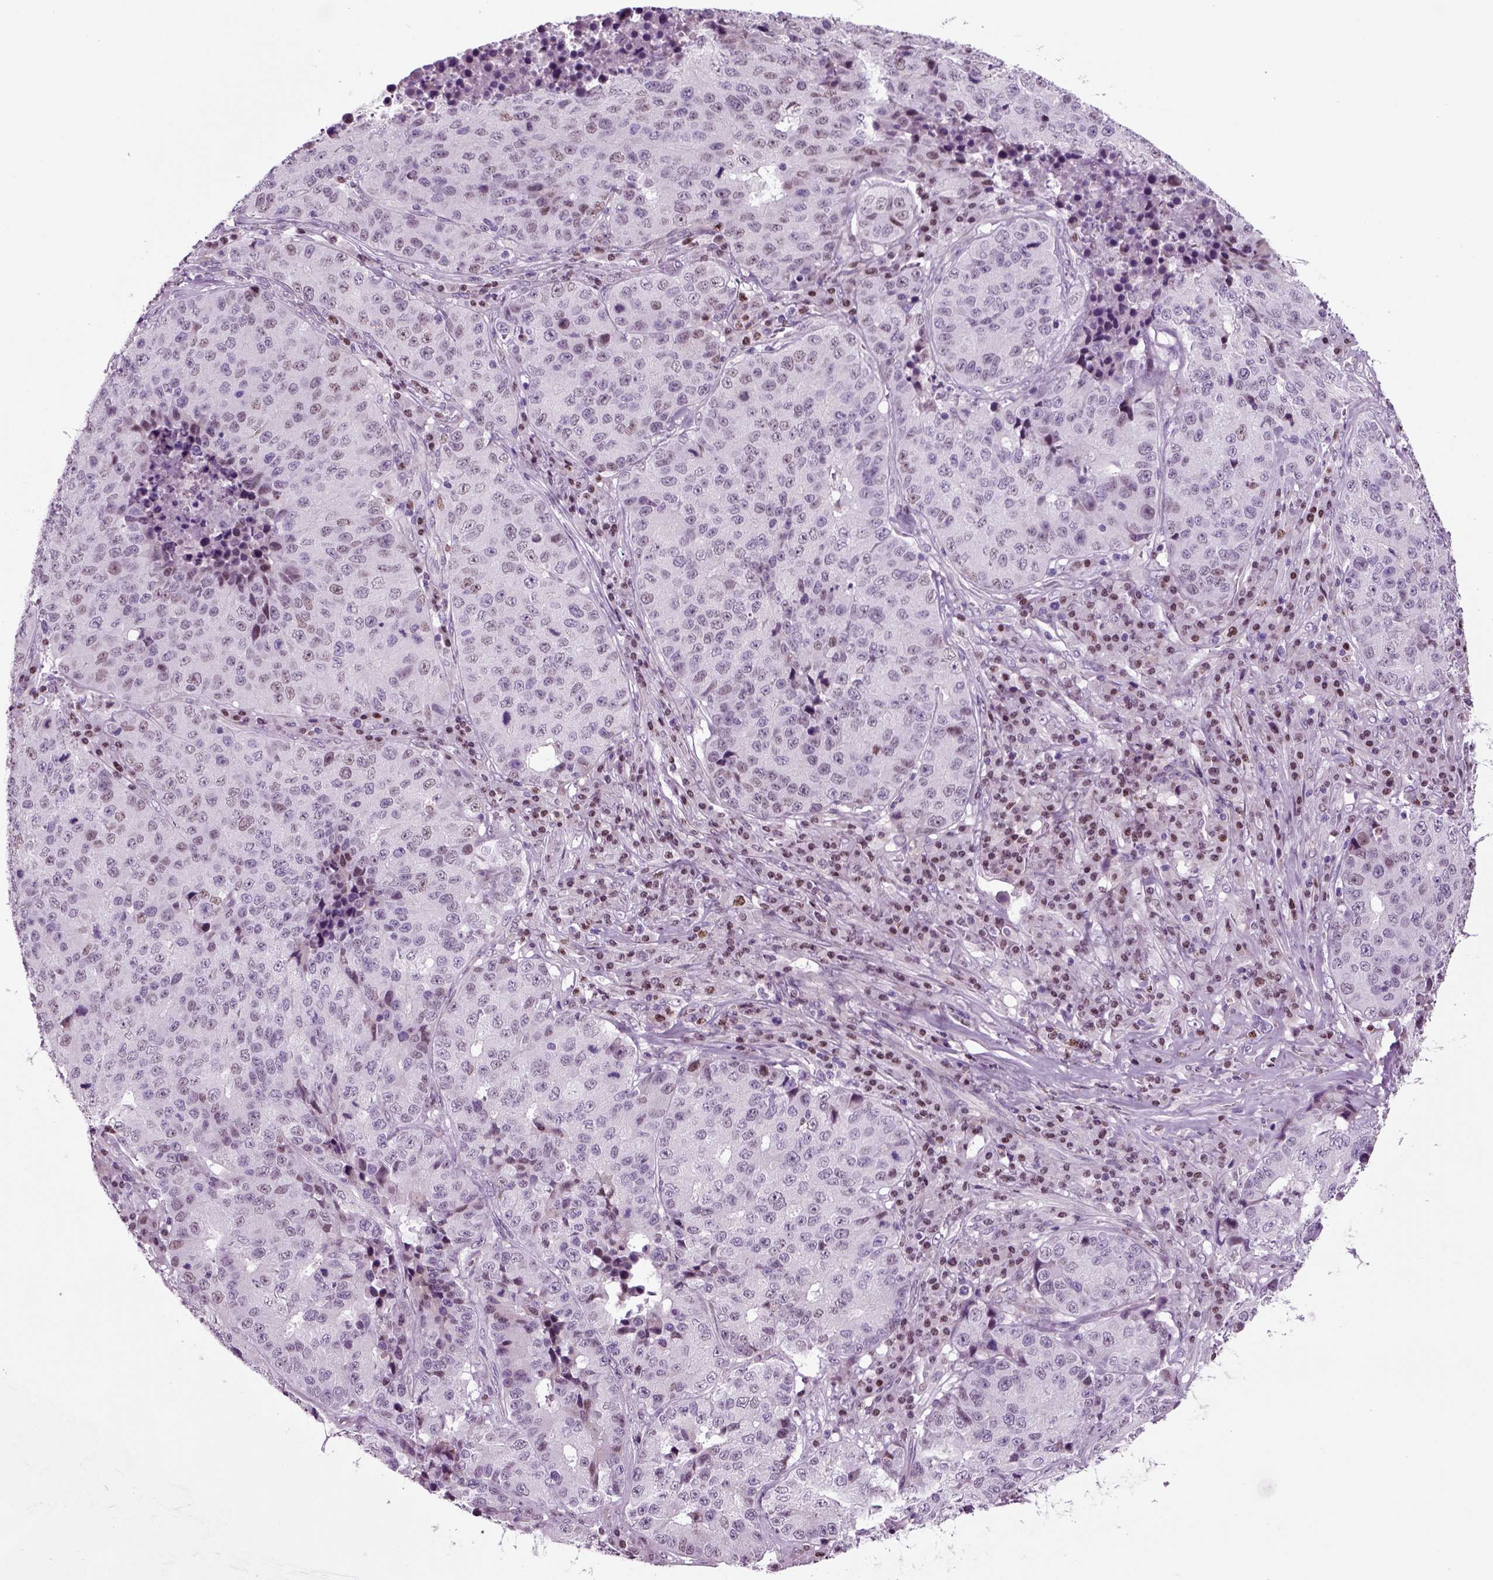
{"staining": {"intensity": "negative", "quantity": "none", "location": "none"}, "tissue": "stomach cancer", "cell_type": "Tumor cells", "image_type": "cancer", "snomed": [{"axis": "morphology", "description": "Adenocarcinoma, NOS"}, {"axis": "topography", "description": "Stomach"}], "caption": "Immunohistochemical staining of human adenocarcinoma (stomach) displays no significant expression in tumor cells.", "gene": "ARID3A", "patient": {"sex": "male", "age": 71}}